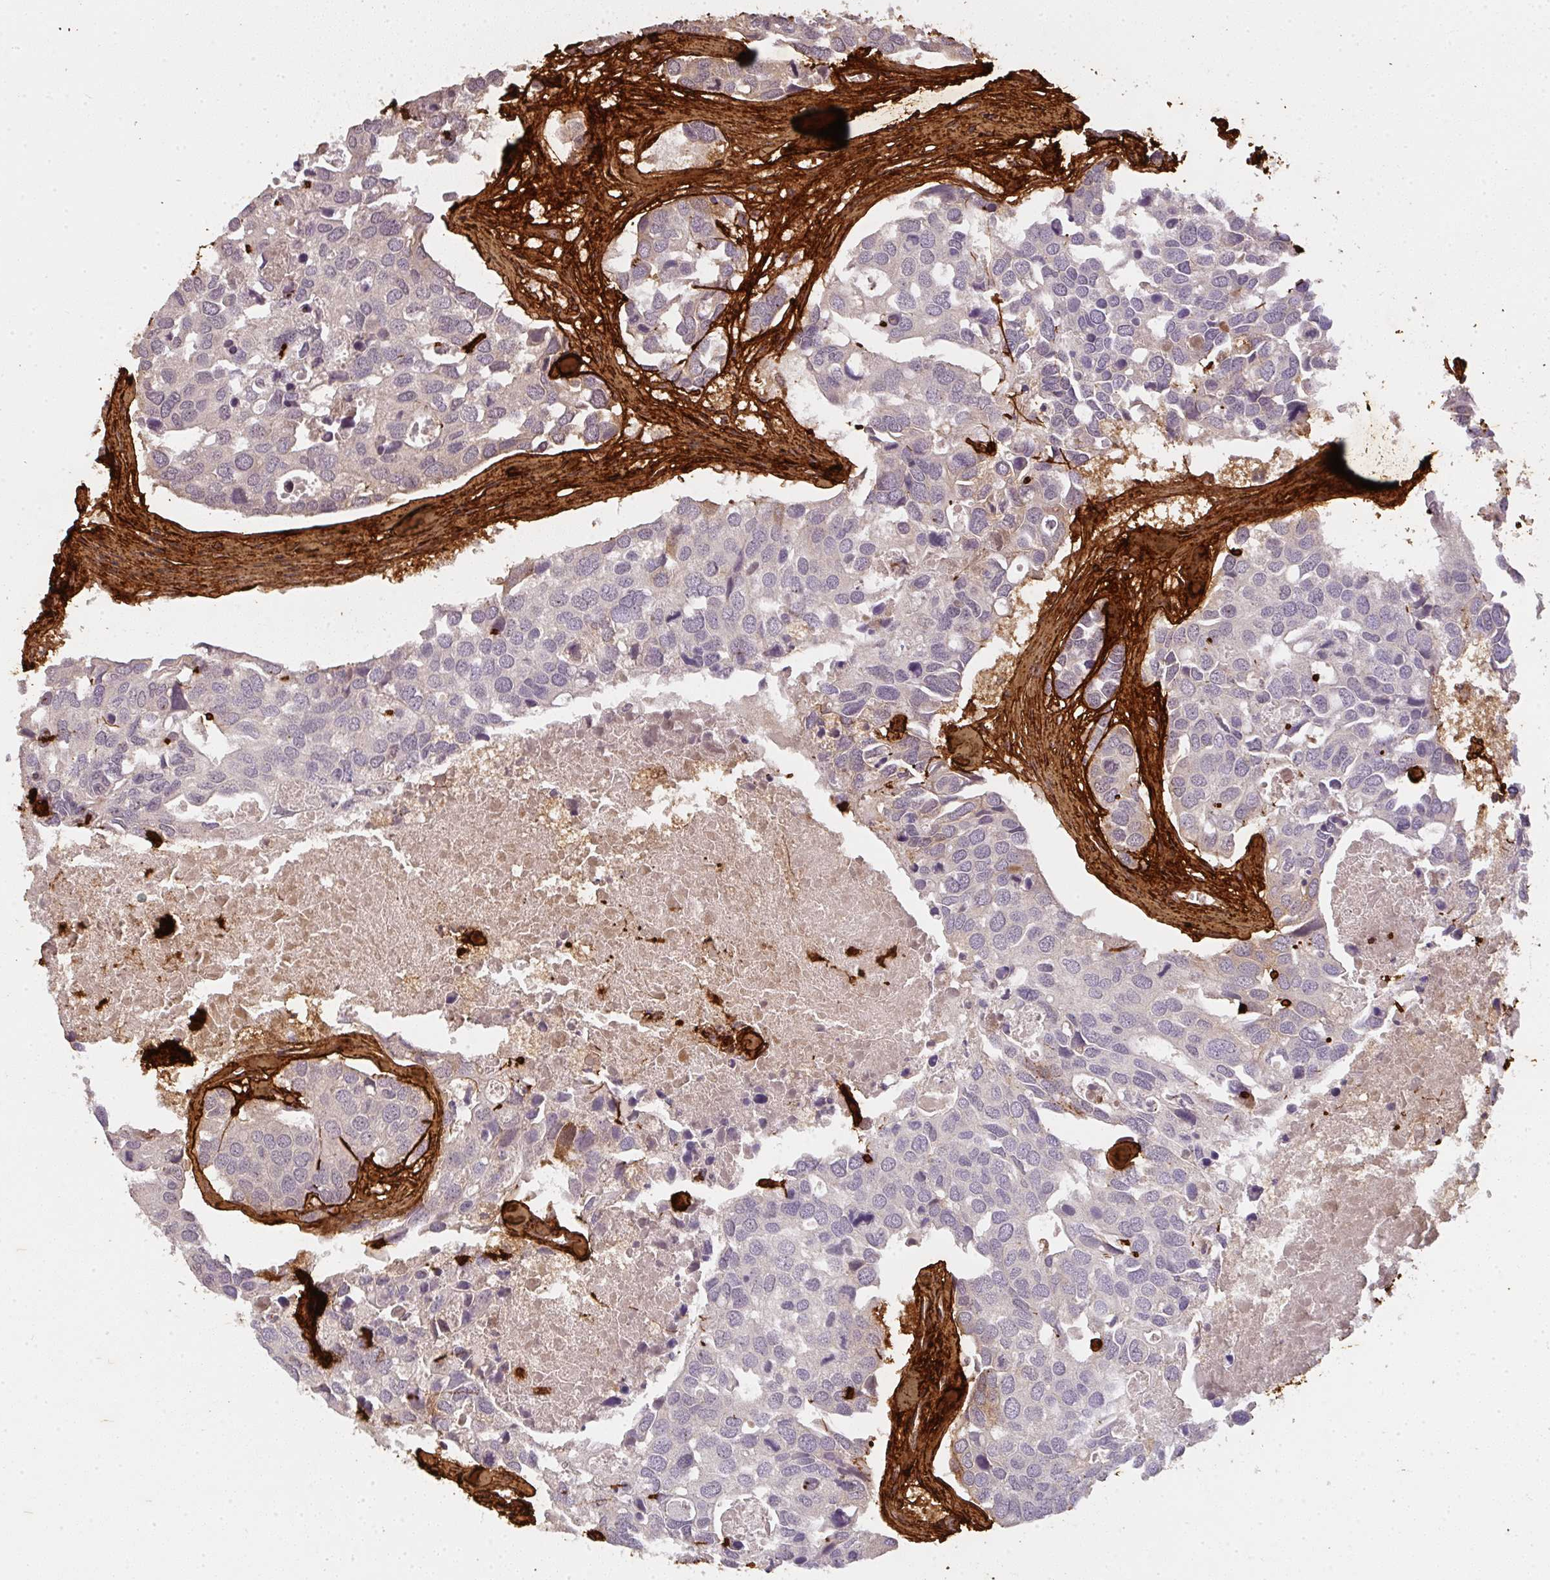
{"staining": {"intensity": "negative", "quantity": "none", "location": "none"}, "tissue": "breast cancer", "cell_type": "Tumor cells", "image_type": "cancer", "snomed": [{"axis": "morphology", "description": "Duct carcinoma"}, {"axis": "topography", "description": "Breast"}], "caption": "DAB immunohistochemical staining of intraductal carcinoma (breast) reveals no significant expression in tumor cells.", "gene": "COL3A1", "patient": {"sex": "female", "age": 83}}